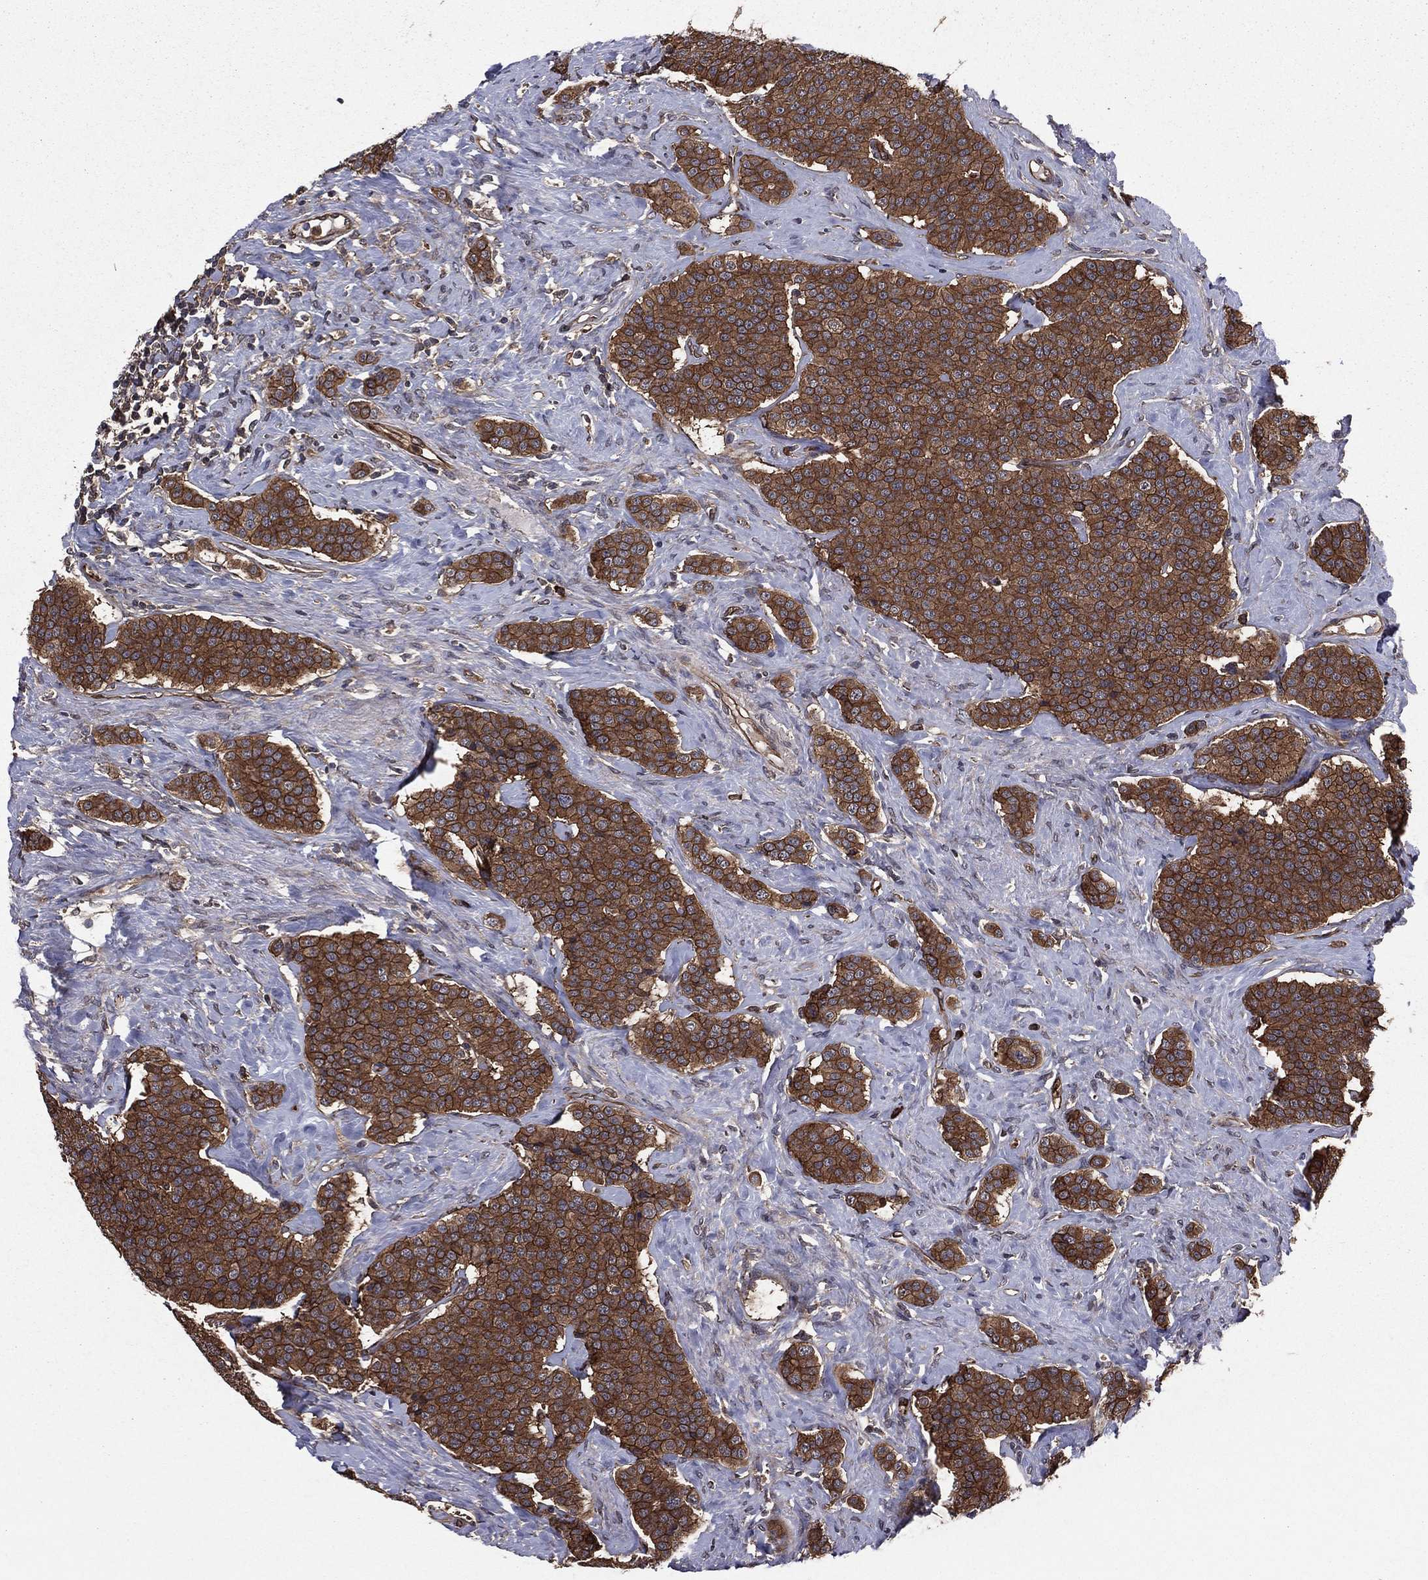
{"staining": {"intensity": "strong", "quantity": ">75%", "location": "cytoplasmic/membranous"}, "tissue": "carcinoid", "cell_type": "Tumor cells", "image_type": "cancer", "snomed": [{"axis": "morphology", "description": "Carcinoid, malignant, NOS"}, {"axis": "topography", "description": "Small intestine"}], "caption": "About >75% of tumor cells in malignant carcinoid display strong cytoplasmic/membranous protein staining as visualized by brown immunohistochemical staining.", "gene": "CERT1", "patient": {"sex": "female", "age": 58}}